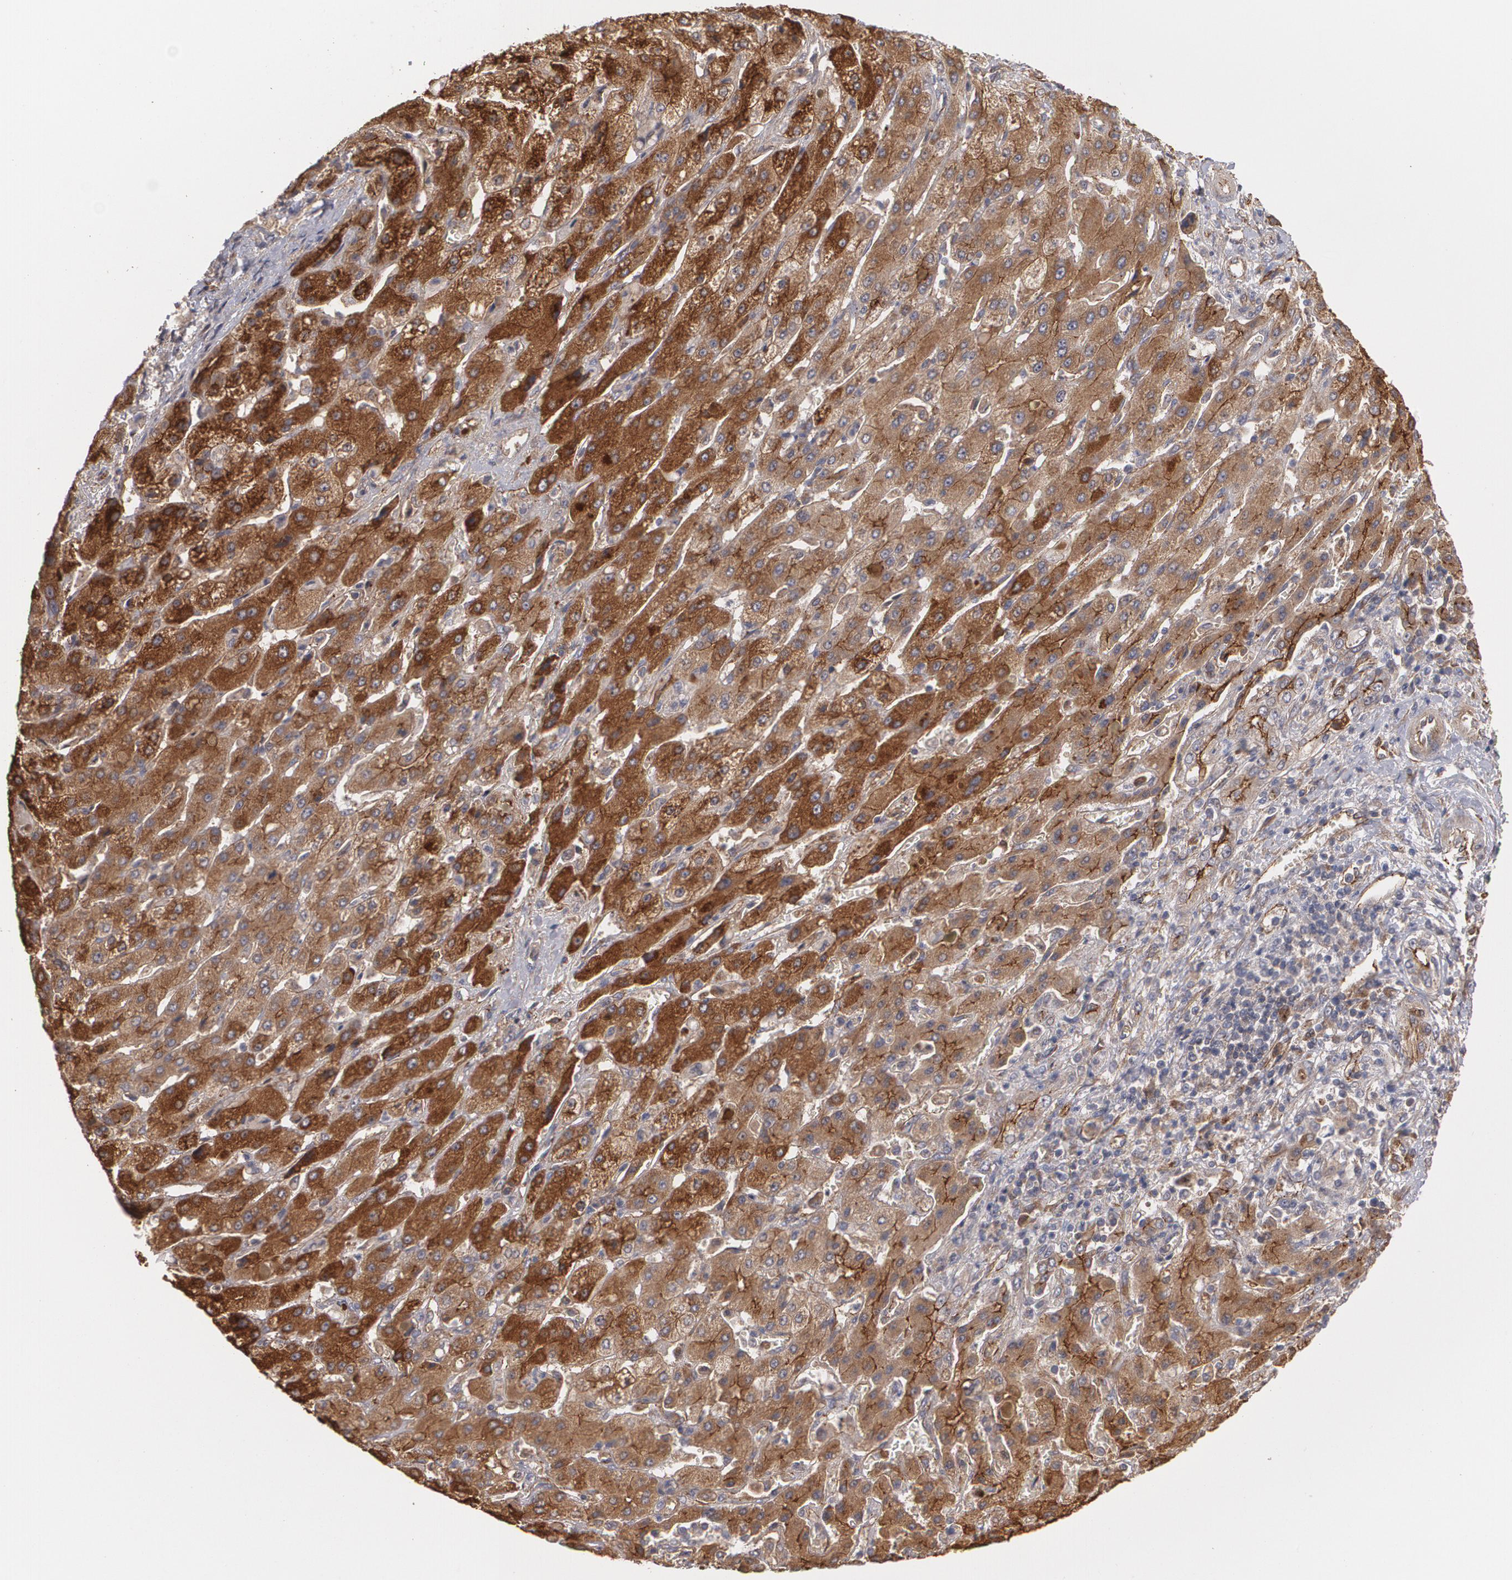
{"staining": {"intensity": "strong", "quantity": ">75%", "location": "cytoplasmic/membranous"}, "tissue": "liver cancer", "cell_type": "Tumor cells", "image_type": "cancer", "snomed": [{"axis": "morphology", "description": "Cholangiocarcinoma"}, {"axis": "topography", "description": "Liver"}], "caption": "There is high levels of strong cytoplasmic/membranous positivity in tumor cells of liver cholangiocarcinoma, as demonstrated by immunohistochemical staining (brown color).", "gene": "TJP1", "patient": {"sex": "female", "age": 52}}